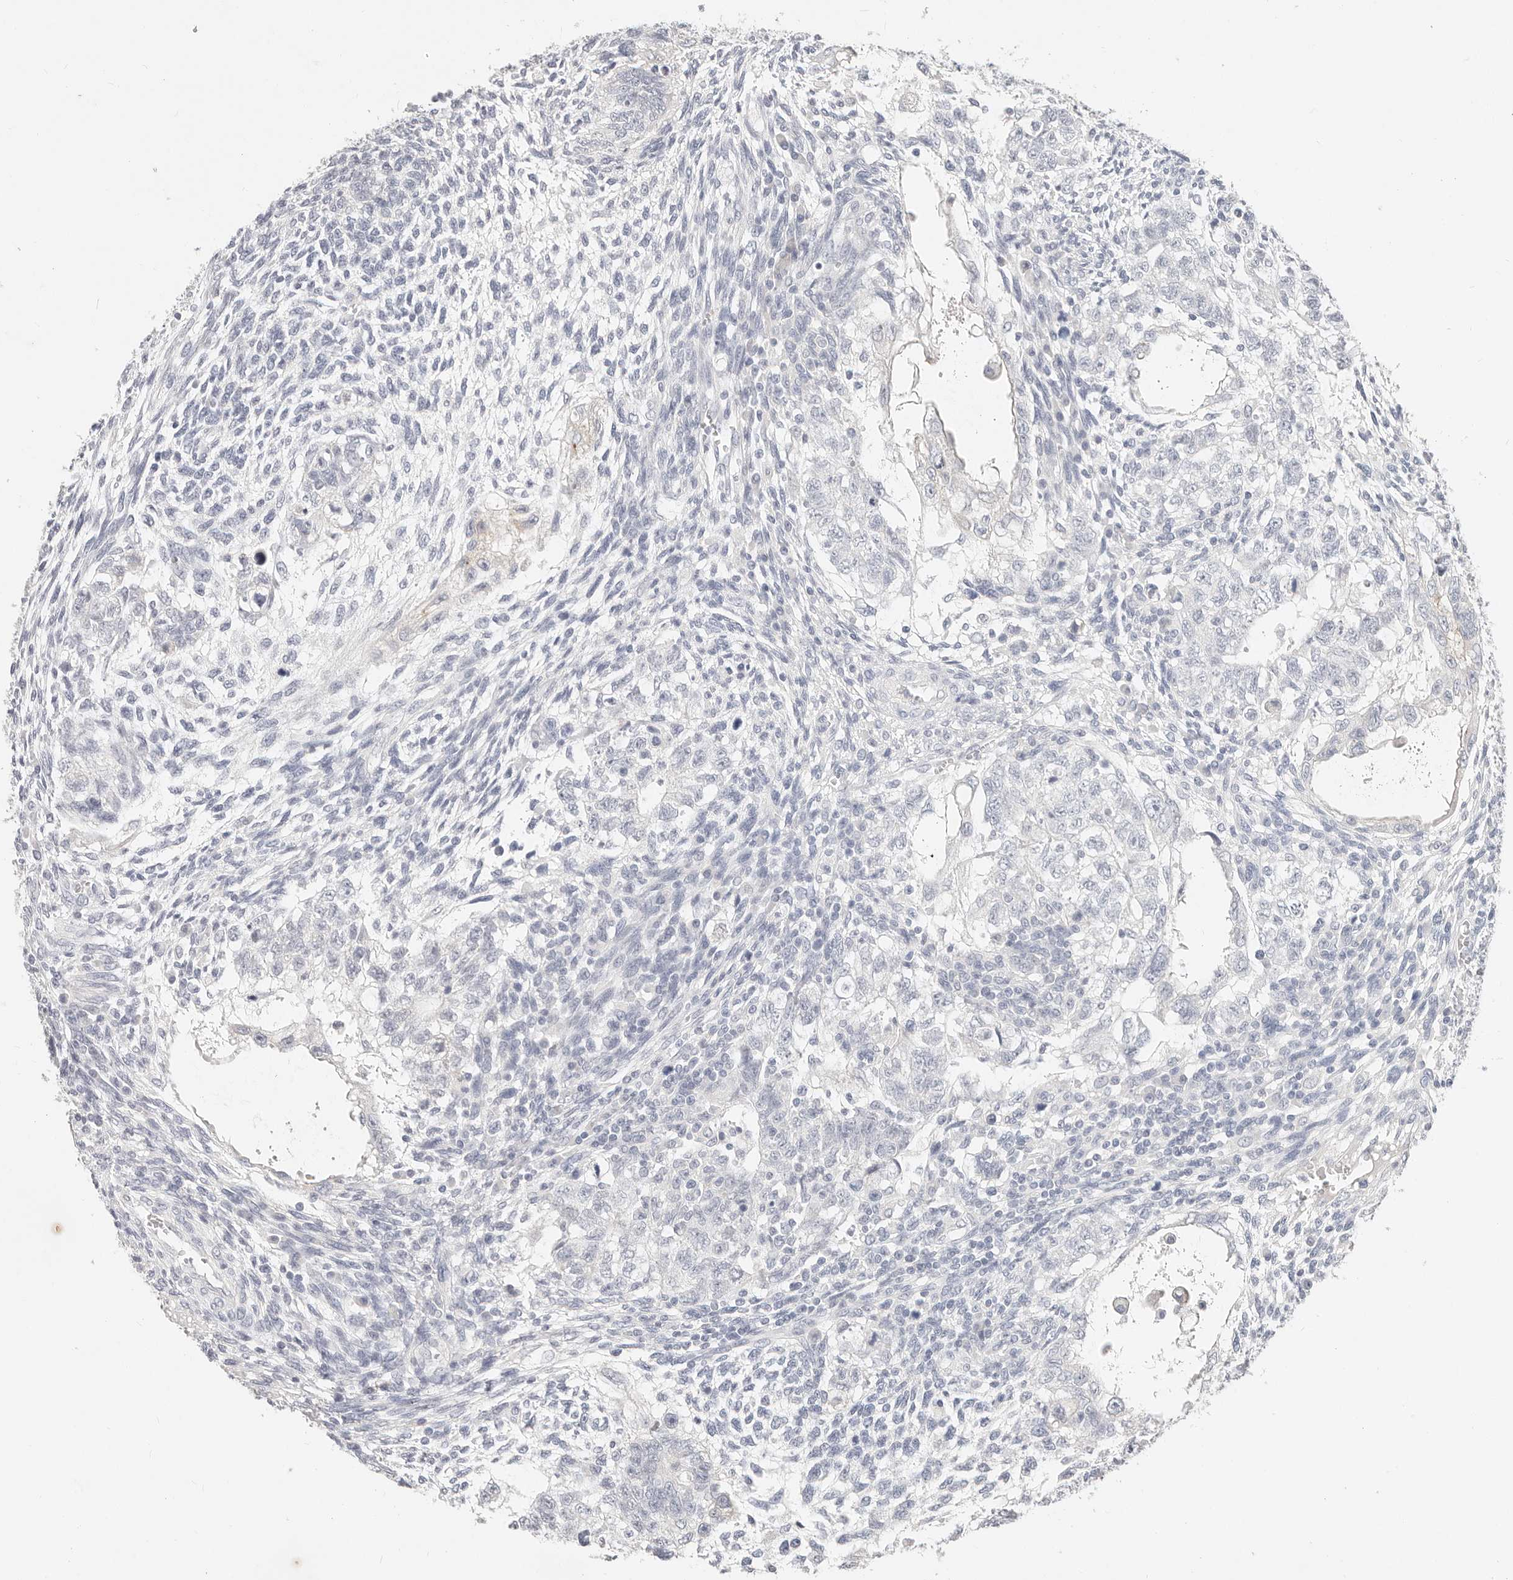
{"staining": {"intensity": "negative", "quantity": "none", "location": "none"}, "tissue": "testis cancer", "cell_type": "Tumor cells", "image_type": "cancer", "snomed": [{"axis": "morphology", "description": "Carcinoma, Embryonal, NOS"}, {"axis": "topography", "description": "Testis"}], "caption": "Tumor cells show no significant protein expression in testis cancer (embryonal carcinoma). (Brightfield microscopy of DAB (3,3'-diaminobenzidine) immunohistochemistry (IHC) at high magnification).", "gene": "TMEM63B", "patient": {"sex": "male", "age": 37}}